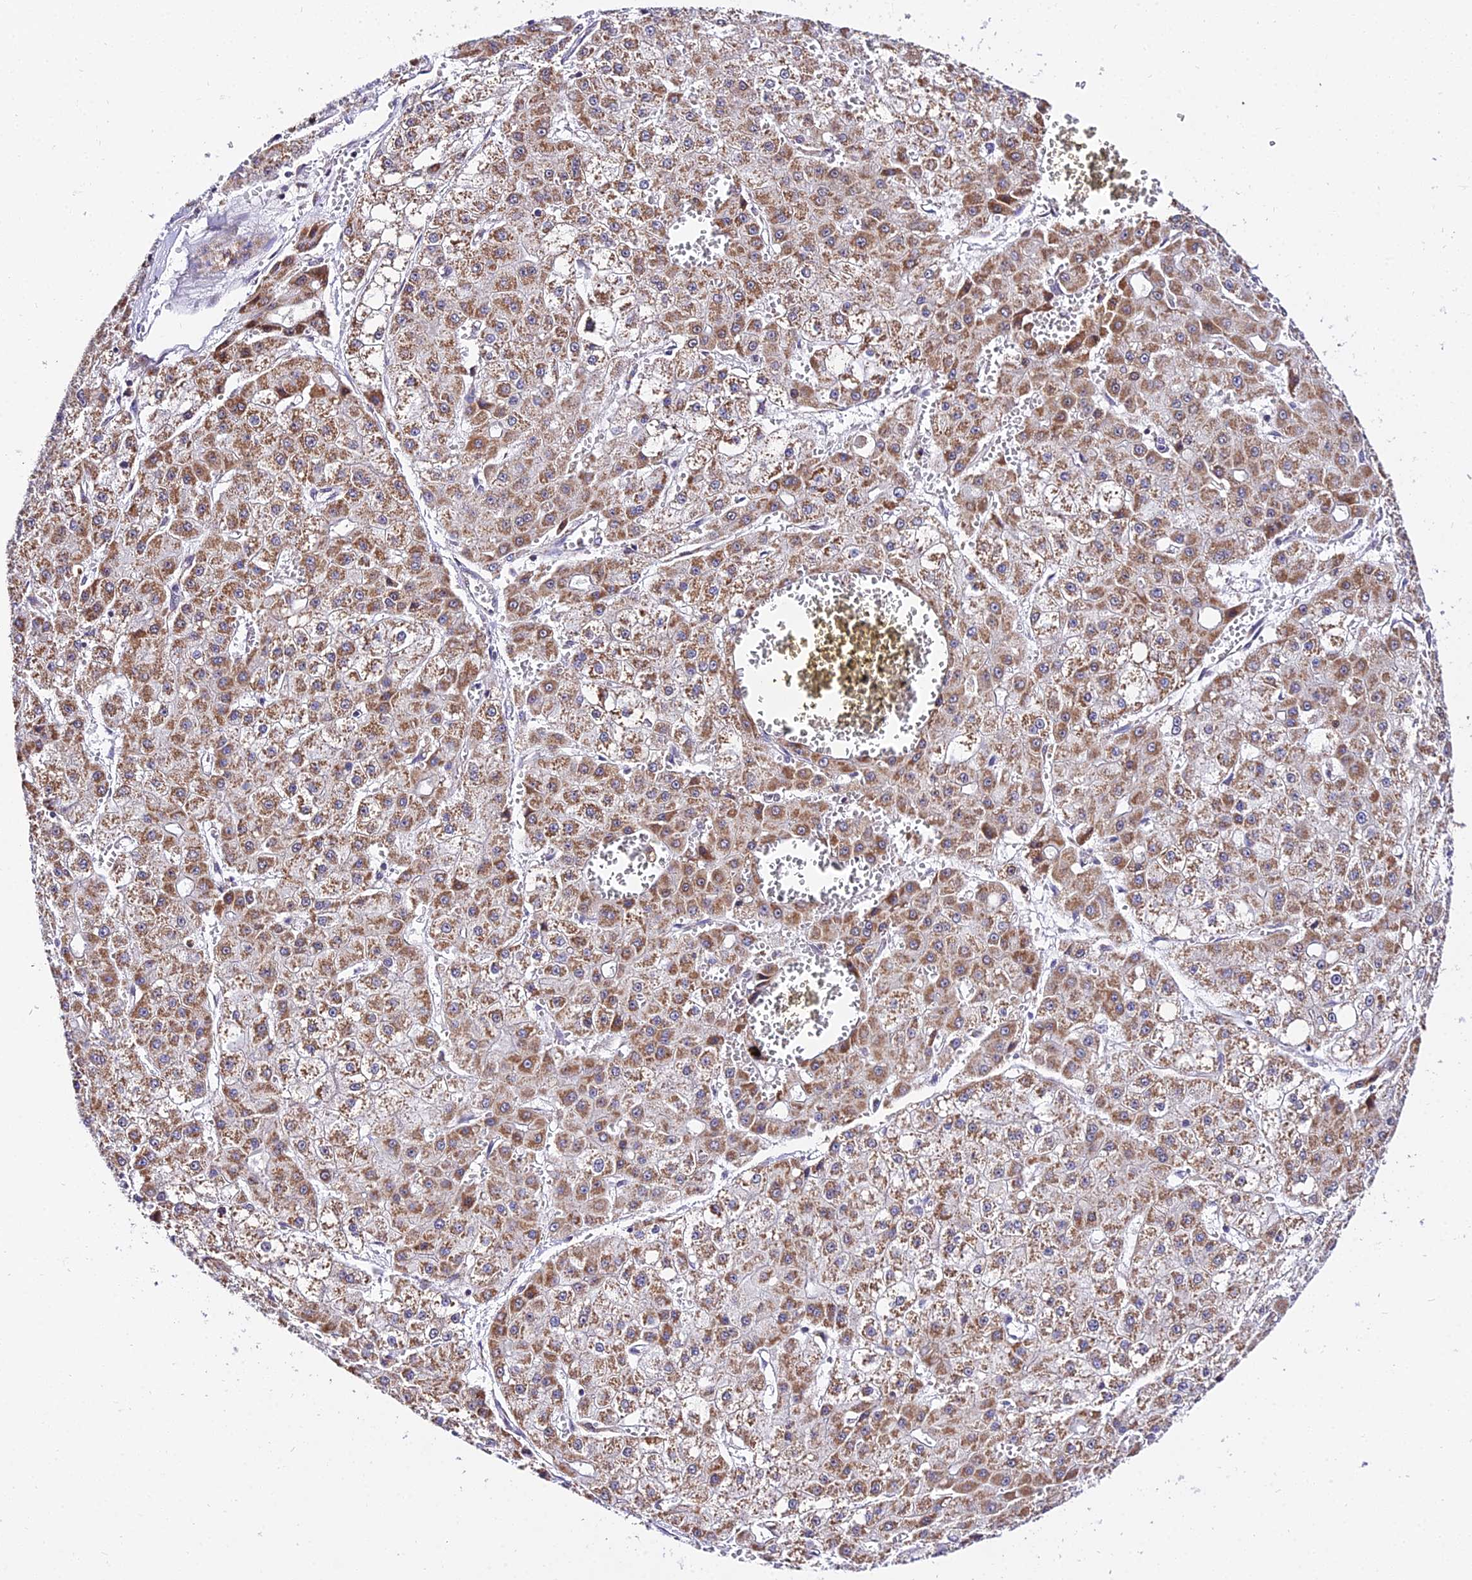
{"staining": {"intensity": "moderate", "quantity": ">75%", "location": "cytoplasmic/membranous"}, "tissue": "liver cancer", "cell_type": "Tumor cells", "image_type": "cancer", "snomed": [{"axis": "morphology", "description": "Carcinoma, Hepatocellular, NOS"}, {"axis": "topography", "description": "Liver"}], "caption": "A photomicrograph showing moderate cytoplasmic/membranous expression in approximately >75% of tumor cells in hepatocellular carcinoma (liver), as visualized by brown immunohistochemical staining.", "gene": "ATP5PB", "patient": {"sex": "male", "age": 47}}